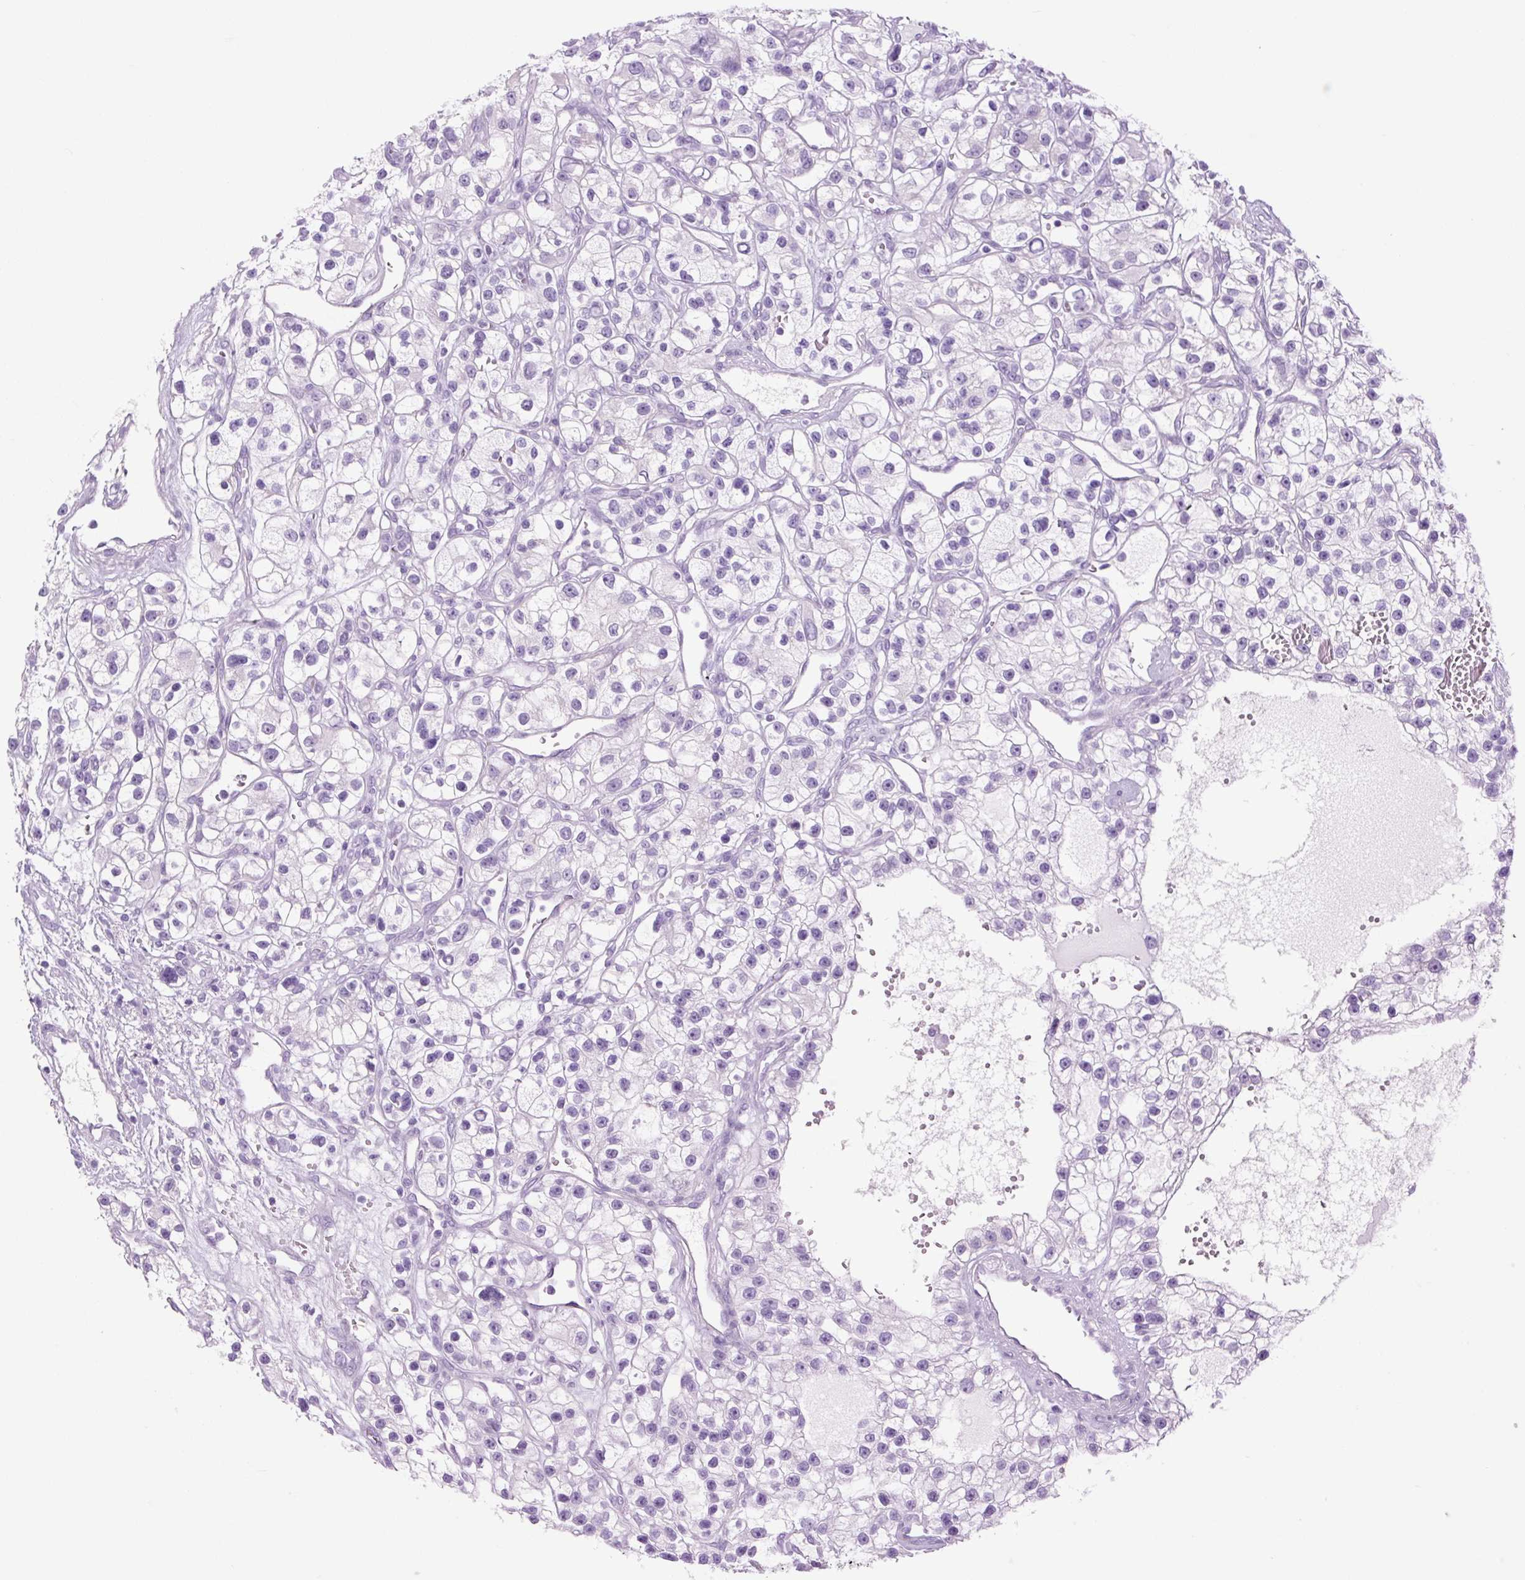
{"staining": {"intensity": "negative", "quantity": "none", "location": "none"}, "tissue": "renal cancer", "cell_type": "Tumor cells", "image_type": "cancer", "snomed": [{"axis": "morphology", "description": "Adenocarcinoma, NOS"}, {"axis": "topography", "description": "Kidney"}], "caption": "DAB (3,3'-diaminobenzidine) immunohistochemical staining of human adenocarcinoma (renal) shows no significant staining in tumor cells.", "gene": "TFF2", "patient": {"sex": "female", "age": 57}}